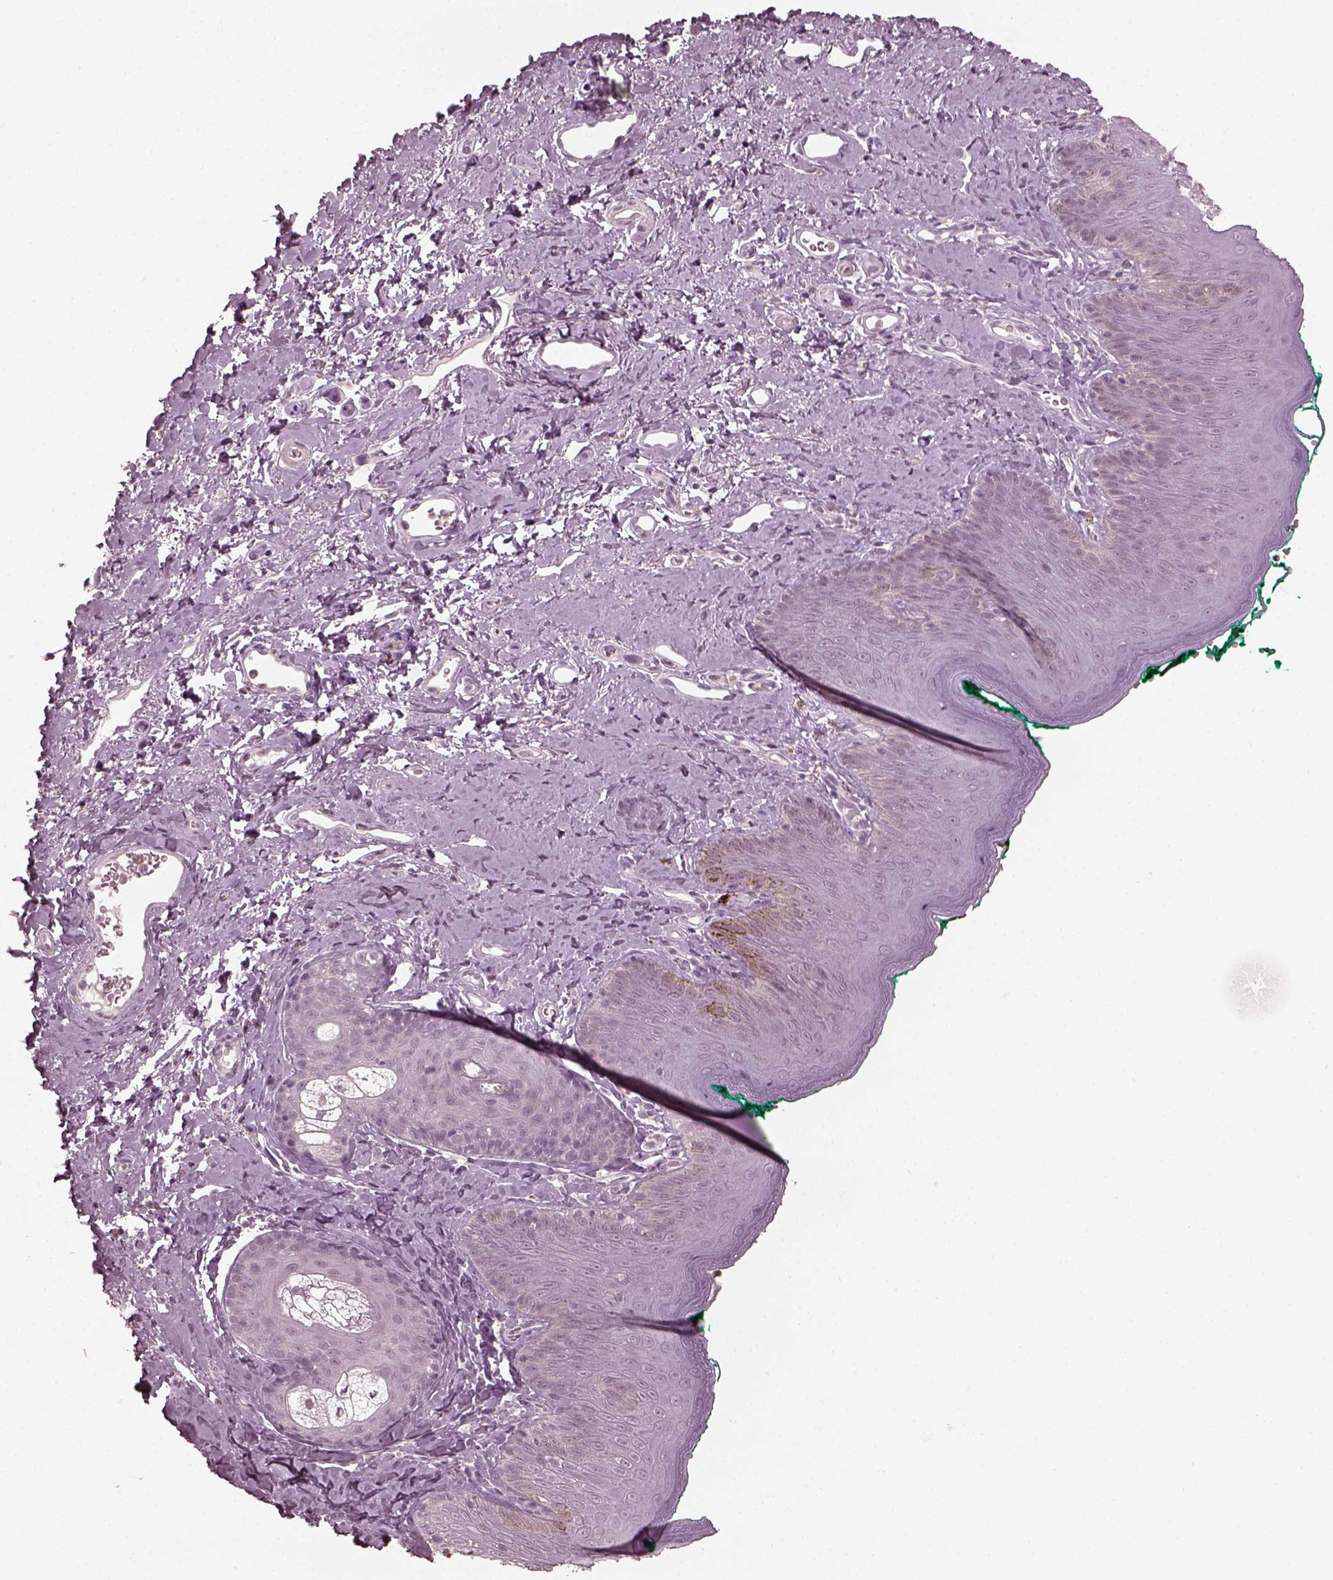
{"staining": {"intensity": "negative", "quantity": "none", "location": "none"}, "tissue": "skin", "cell_type": "Epidermal cells", "image_type": "normal", "snomed": [{"axis": "morphology", "description": "Normal tissue, NOS"}, {"axis": "topography", "description": "Vulva"}], "caption": "A micrograph of skin stained for a protein shows no brown staining in epidermal cells. The staining was performed using DAB (3,3'-diaminobenzidine) to visualize the protein expression in brown, while the nuclei were stained in blue with hematoxylin (Magnification: 20x).", "gene": "CCDC170", "patient": {"sex": "female", "age": 66}}